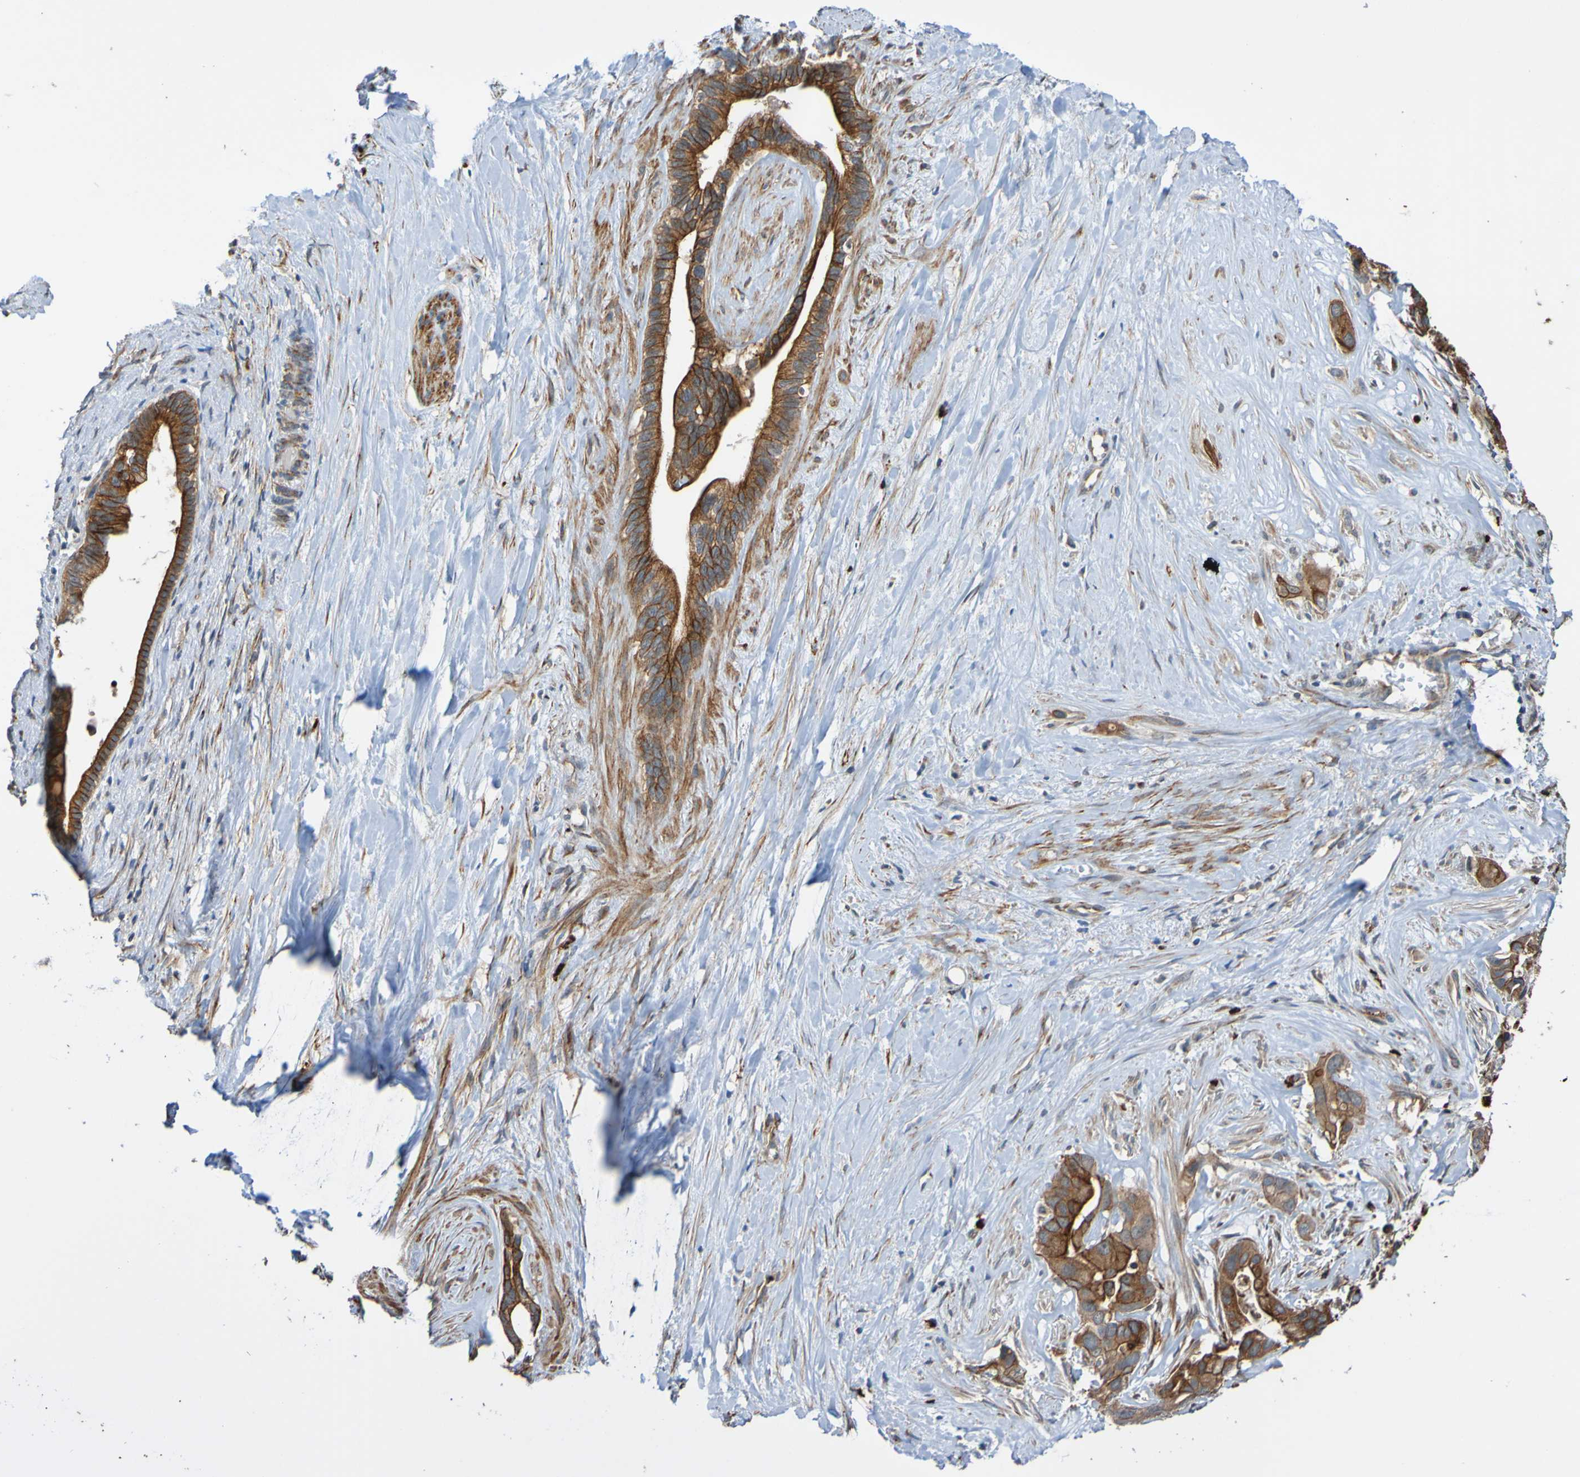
{"staining": {"intensity": "strong", "quantity": ">75%", "location": "cytoplasmic/membranous"}, "tissue": "liver cancer", "cell_type": "Tumor cells", "image_type": "cancer", "snomed": [{"axis": "morphology", "description": "Cholangiocarcinoma"}, {"axis": "topography", "description": "Liver"}], "caption": "Immunohistochemistry staining of liver cholangiocarcinoma, which reveals high levels of strong cytoplasmic/membranous positivity in about >75% of tumor cells indicating strong cytoplasmic/membranous protein positivity. The staining was performed using DAB (brown) for protein detection and nuclei were counterstained in hematoxylin (blue).", "gene": "ST8SIA6", "patient": {"sex": "female", "age": 65}}